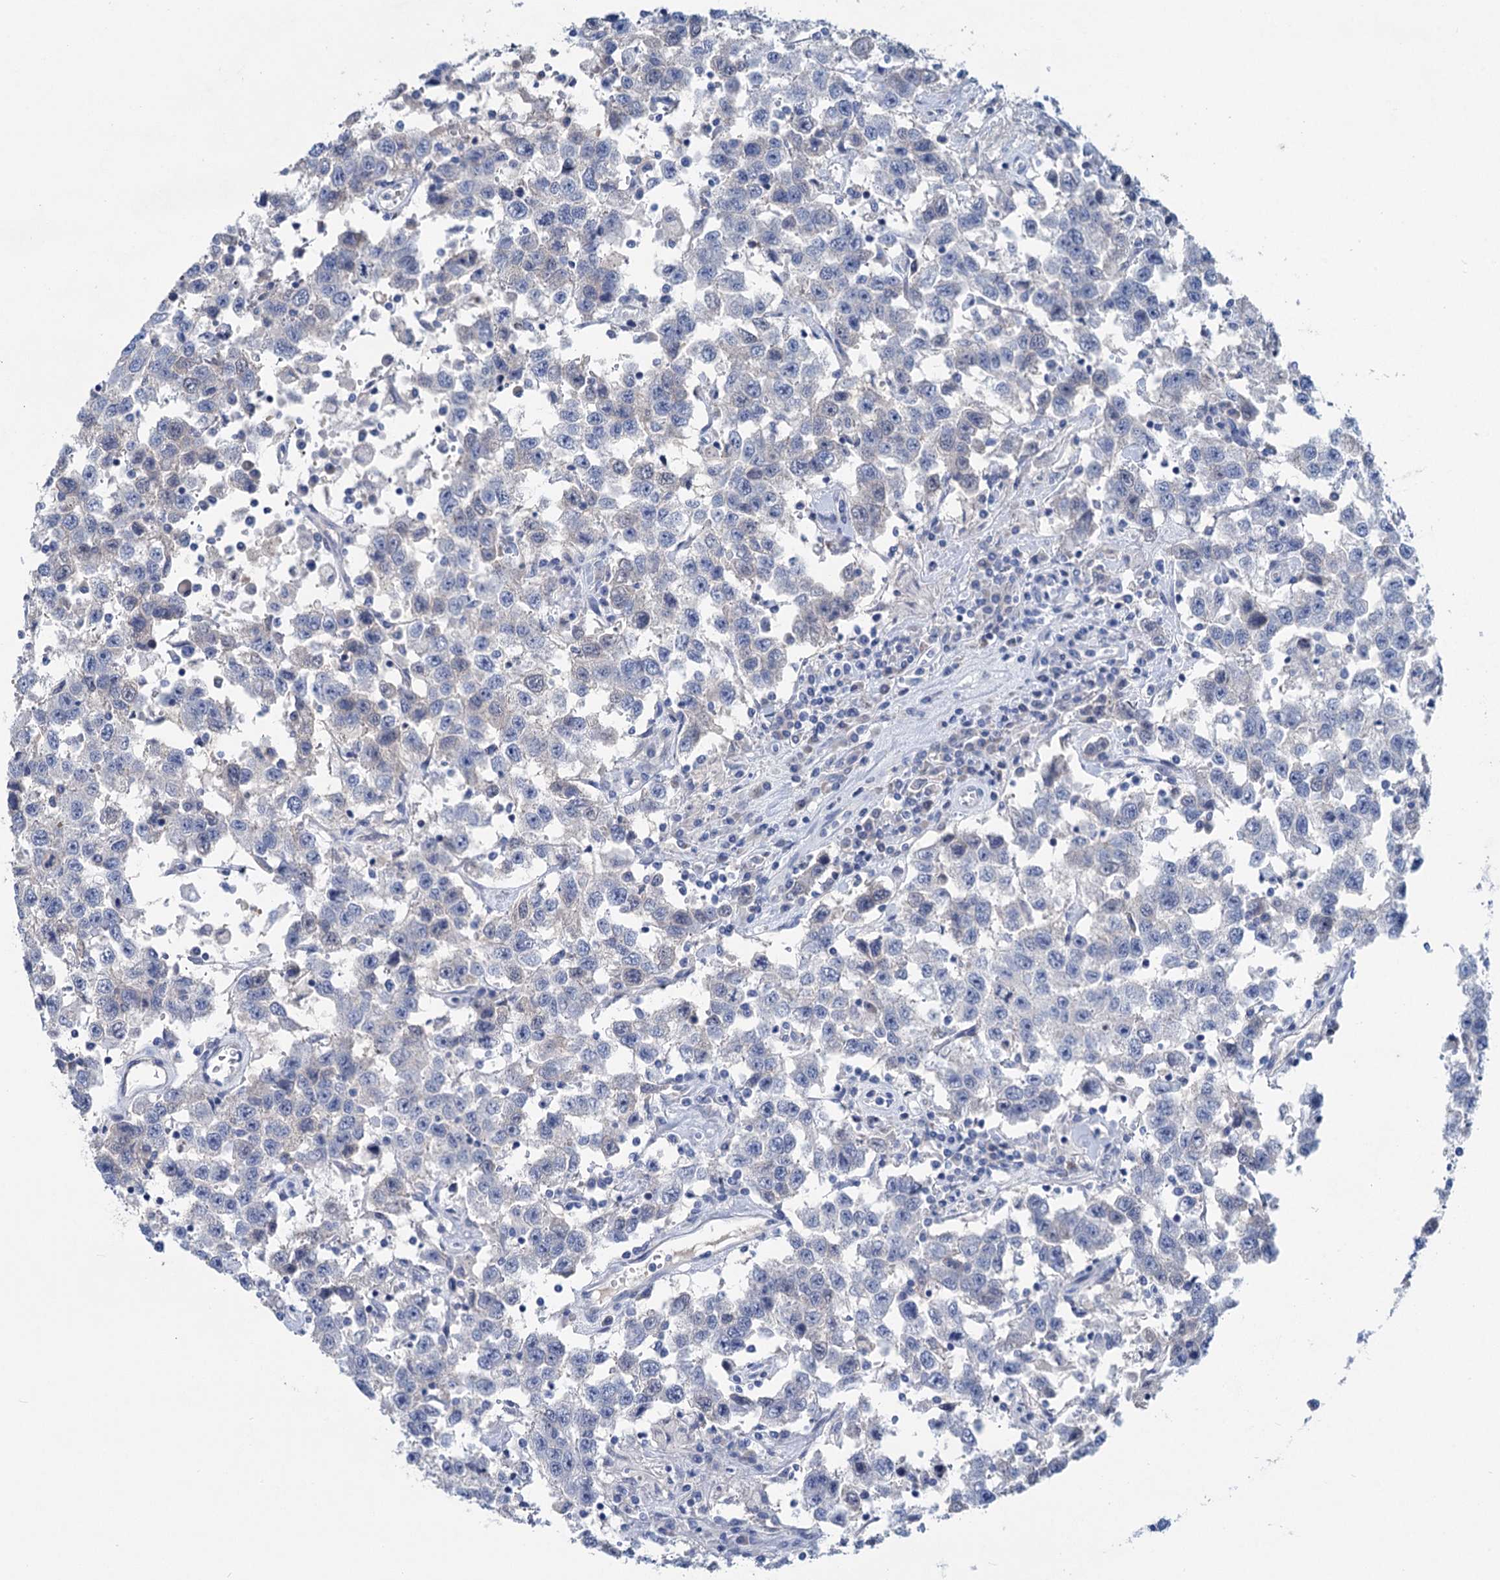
{"staining": {"intensity": "negative", "quantity": "none", "location": "none"}, "tissue": "testis cancer", "cell_type": "Tumor cells", "image_type": "cancer", "snomed": [{"axis": "morphology", "description": "Seminoma, NOS"}, {"axis": "topography", "description": "Testis"}], "caption": "Immunohistochemistry of testis cancer reveals no expression in tumor cells.", "gene": "CHDH", "patient": {"sex": "male", "age": 41}}